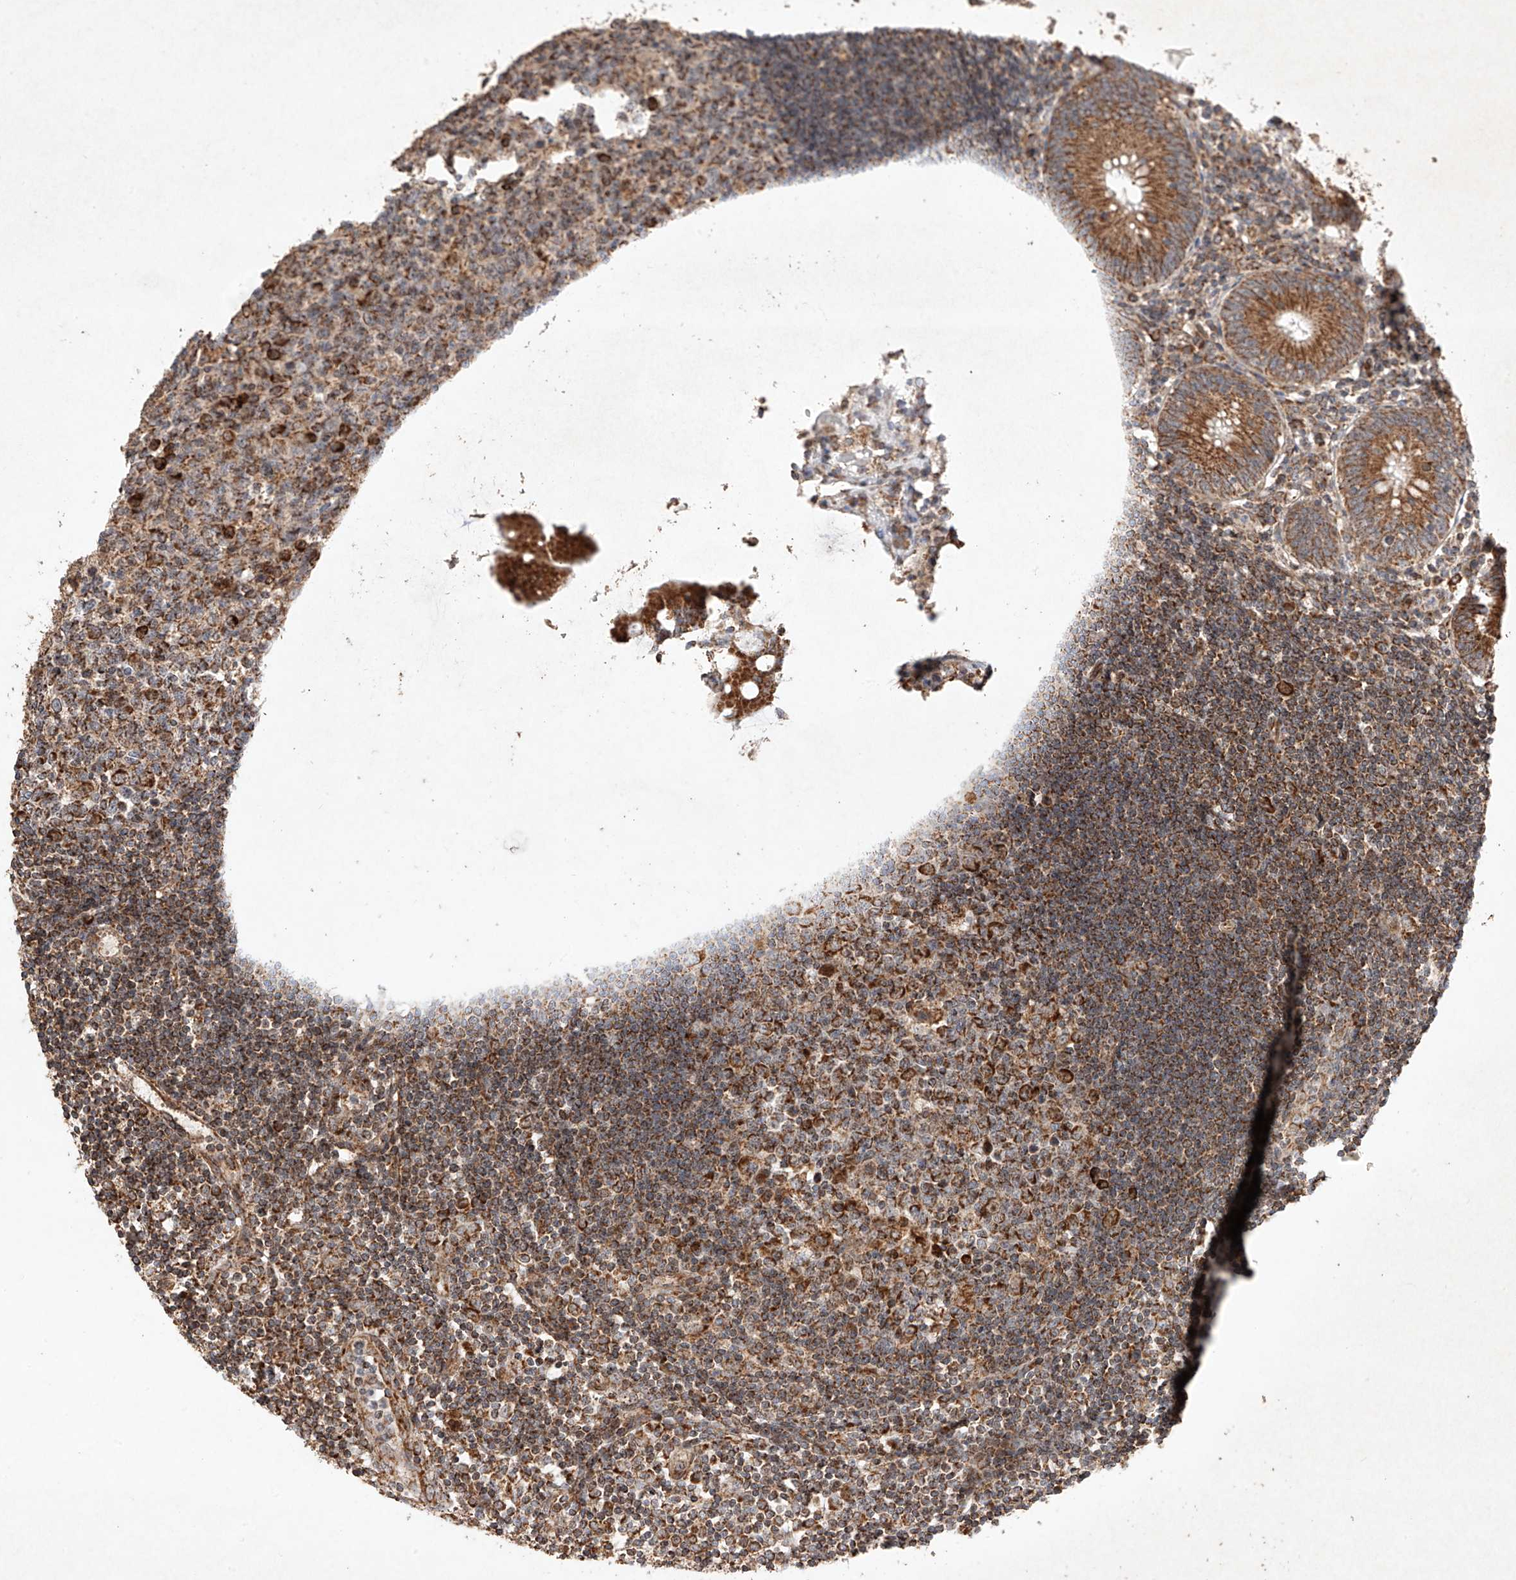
{"staining": {"intensity": "strong", "quantity": ">75%", "location": "cytoplasmic/membranous"}, "tissue": "appendix", "cell_type": "Glandular cells", "image_type": "normal", "snomed": [{"axis": "morphology", "description": "Normal tissue, NOS"}, {"axis": "topography", "description": "Appendix"}], "caption": "A brown stain labels strong cytoplasmic/membranous staining of a protein in glandular cells of benign human appendix.", "gene": "SEMA3B", "patient": {"sex": "female", "age": 54}}